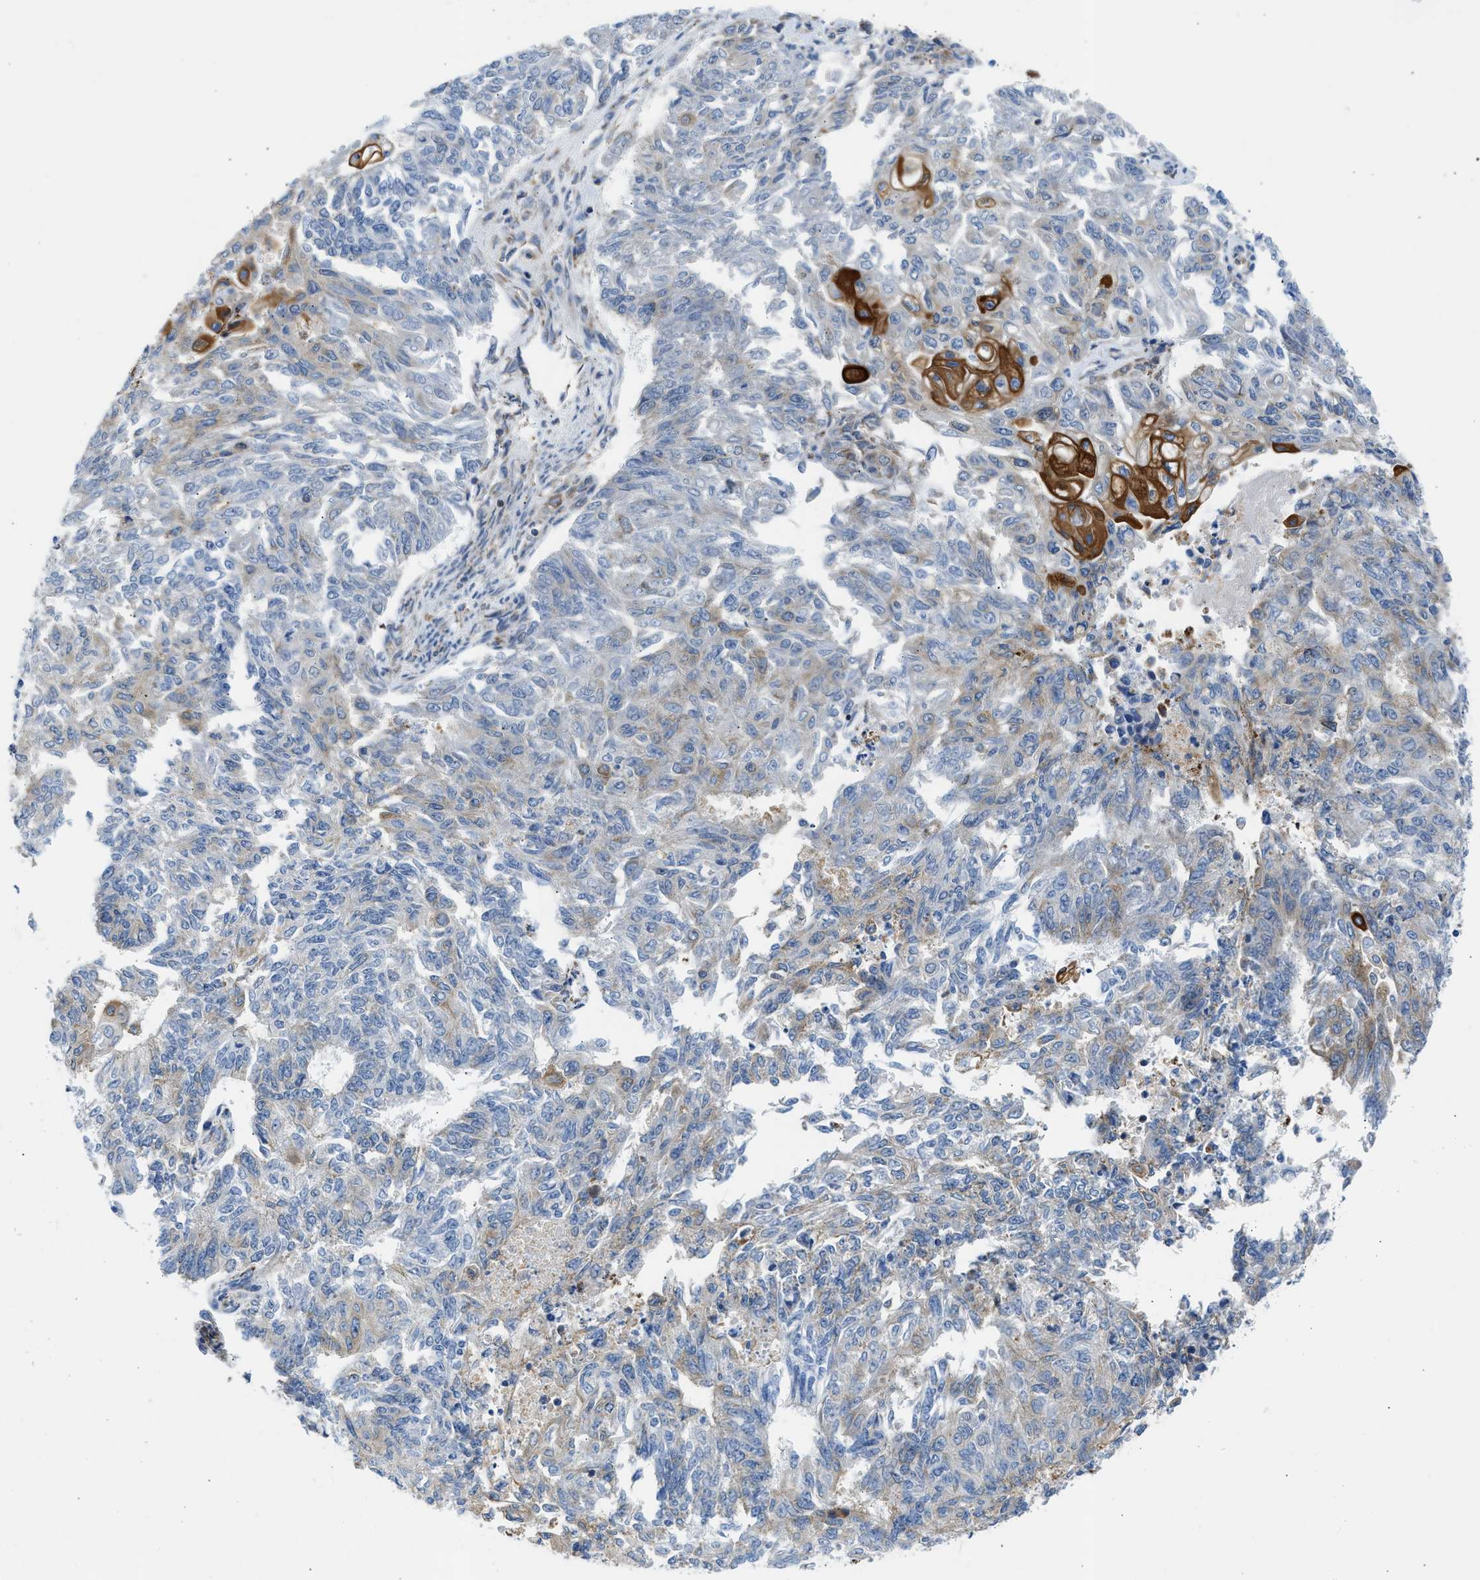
{"staining": {"intensity": "strong", "quantity": "<25%", "location": "cytoplasmic/membranous"}, "tissue": "endometrial cancer", "cell_type": "Tumor cells", "image_type": "cancer", "snomed": [{"axis": "morphology", "description": "Adenocarcinoma, NOS"}, {"axis": "topography", "description": "Endometrium"}], "caption": "IHC histopathology image of neoplastic tissue: human adenocarcinoma (endometrial) stained using immunohistochemistry shows medium levels of strong protein expression localized specifically in the cytoplasmic/membranous of tumor cells, appearing as a cytoplasmic/membranous brown color.", "gene": "CAMKK2", "patient": {"sex": "female", "age": 32}}